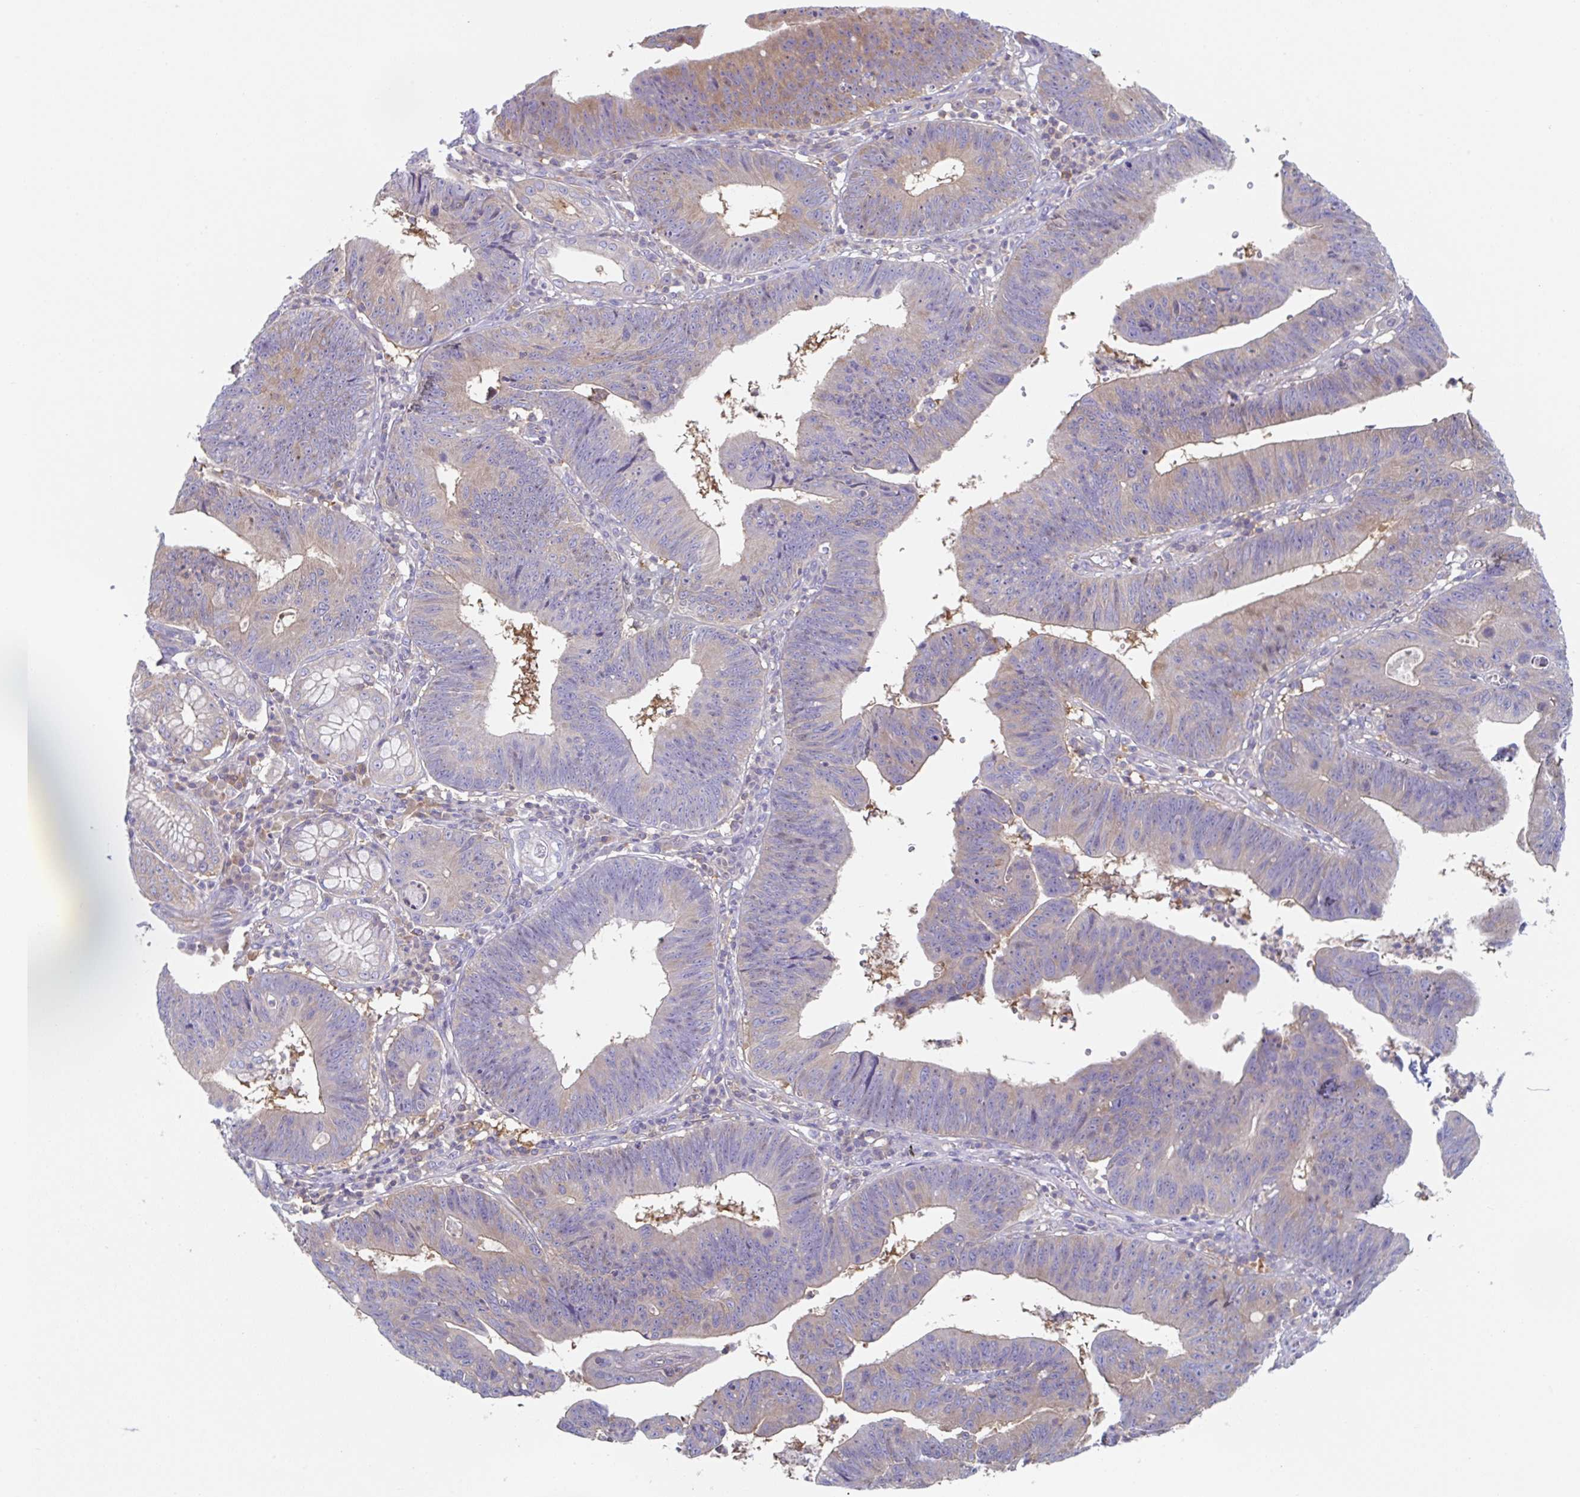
{"staining": {"intensity": "weak", "quantity": "25%-75%", "location": "cytoplasmic/membranous"}, "tissue": "stomach cancer", "cell_type": "Tumor cells", "image_type": "cancer", "snomed": [{"axis": "morphology", "description": "Adenocarcinoma, NOS"}, {"axis": "topography", "description": "Stomach"}], "caption": "There is low levels of weak cytoplasmic/membranous expression in tumor cells of stomach cancer, as demonstrated by immunohistochemical staining (brown color).", "gene": "AMPD2", "patient": {"sex": "male", "age": 59}}